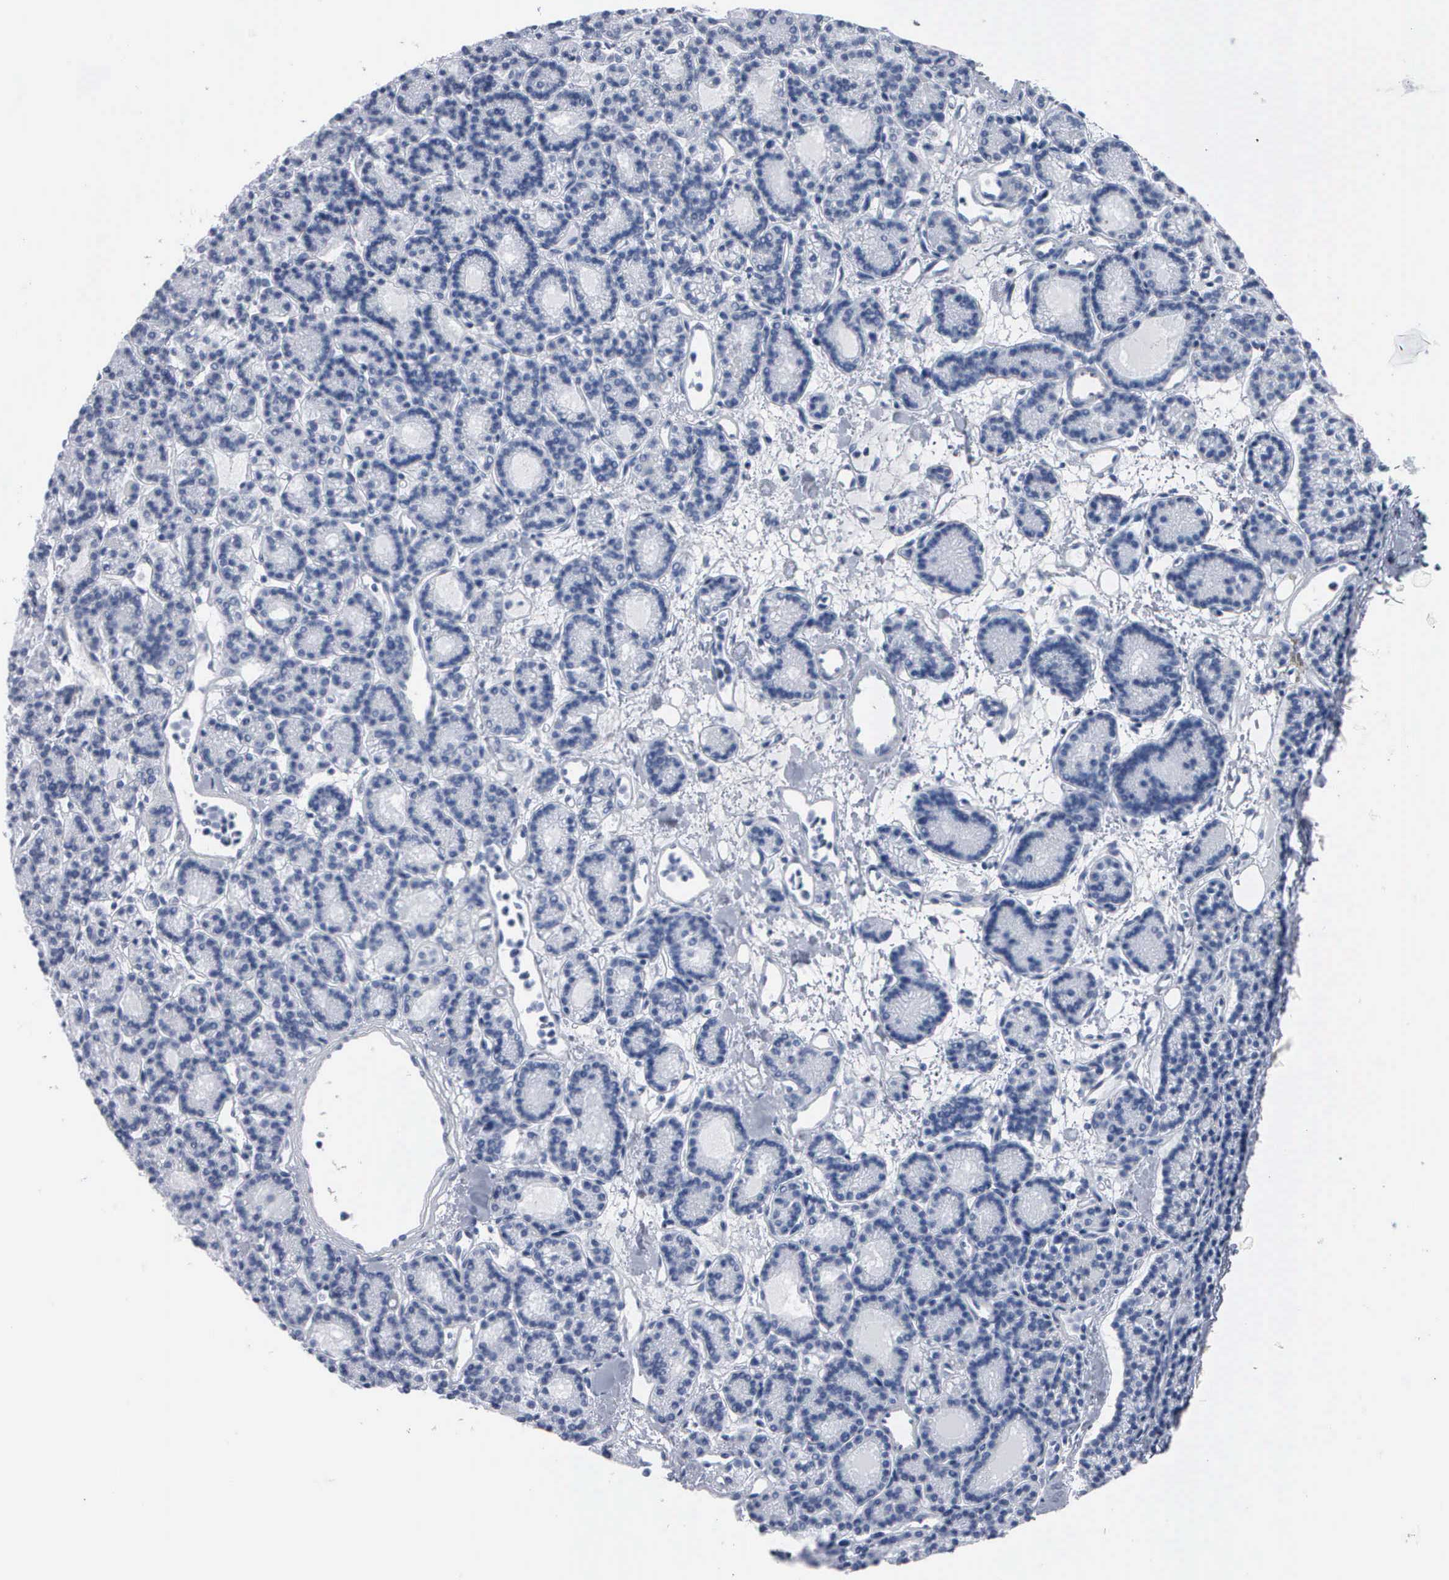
{"staining": {"intensity": "negative", "quantity": "none", "location": "none"}, "tissue": "parathyroid gland", "cell_type": "Glandular cells", "image_type": "normal", "snomed": [{"axis": "morphology", "description": "Normal tissue, NOS"}, {"axis": "topography", "description": "Parathyroid gland"}], "caption": "Immunohistochemistry (IHC) image of normal parathyroid gland: human parathyroid gland stained with DAB (3,3'-diaminobenzidine) displays no significant protein staining in glandular cells.", "gene": "DMD", "patient": {"sex": "male", "age": 85}}